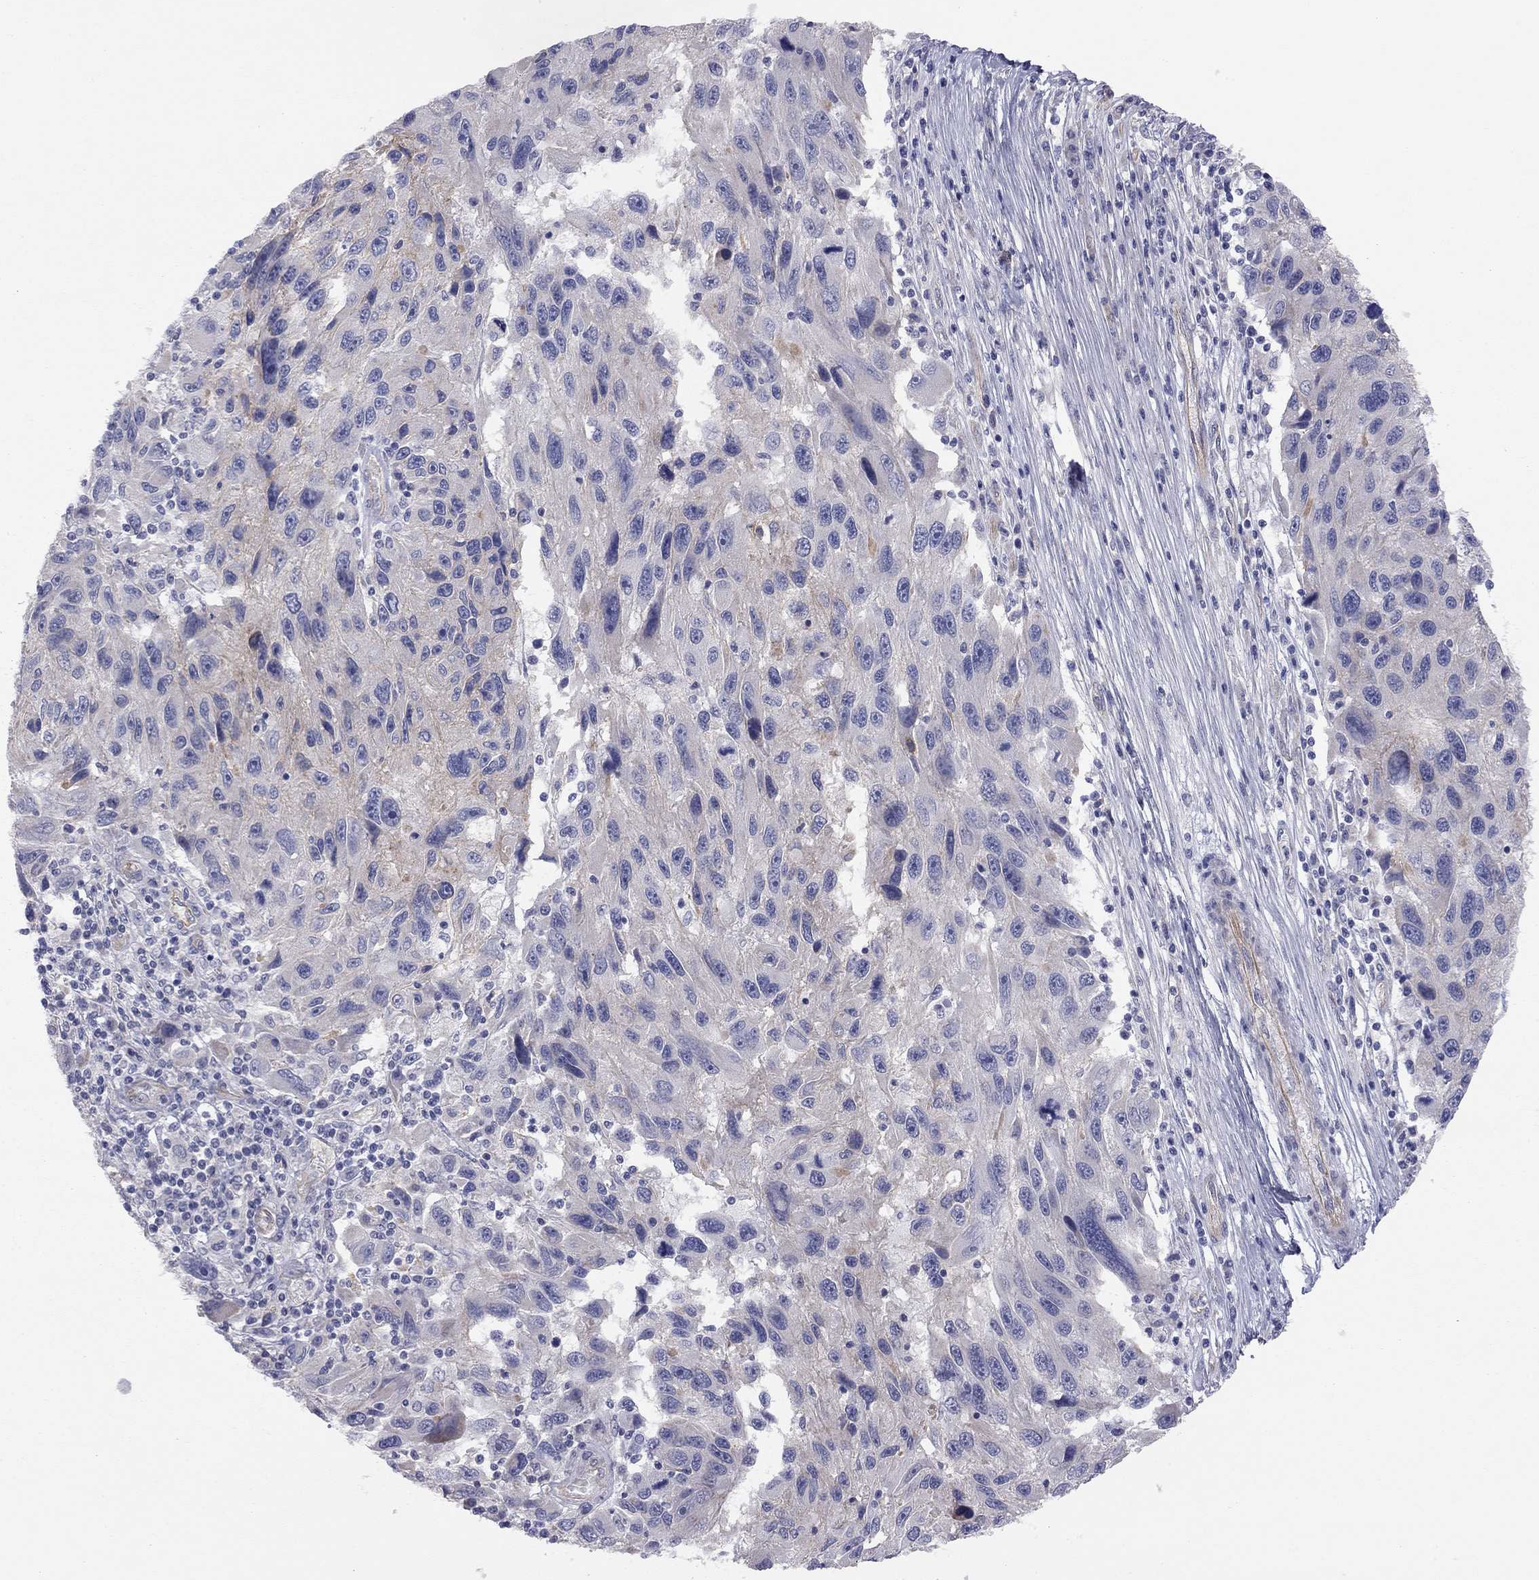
{"staining": {"intensity": "weak", "quantity": "<25%", "location": "cytoplasmic/membranous"}, "tissue": "melanoma", "cell_type": "Tumor cells", "image_type": "cancer", "snomed": [{"axis": "morphology", "description": "Malignant melanoma, NOS"}, {"axis": "topography", "description": "Skin"}], "caption": "Immunohistochemical staining of human malignant melanoma exhibits no significant staining in tumor cells.", "gene": "GPRC5B", "patient": {"sex": "male", "age": 53}}